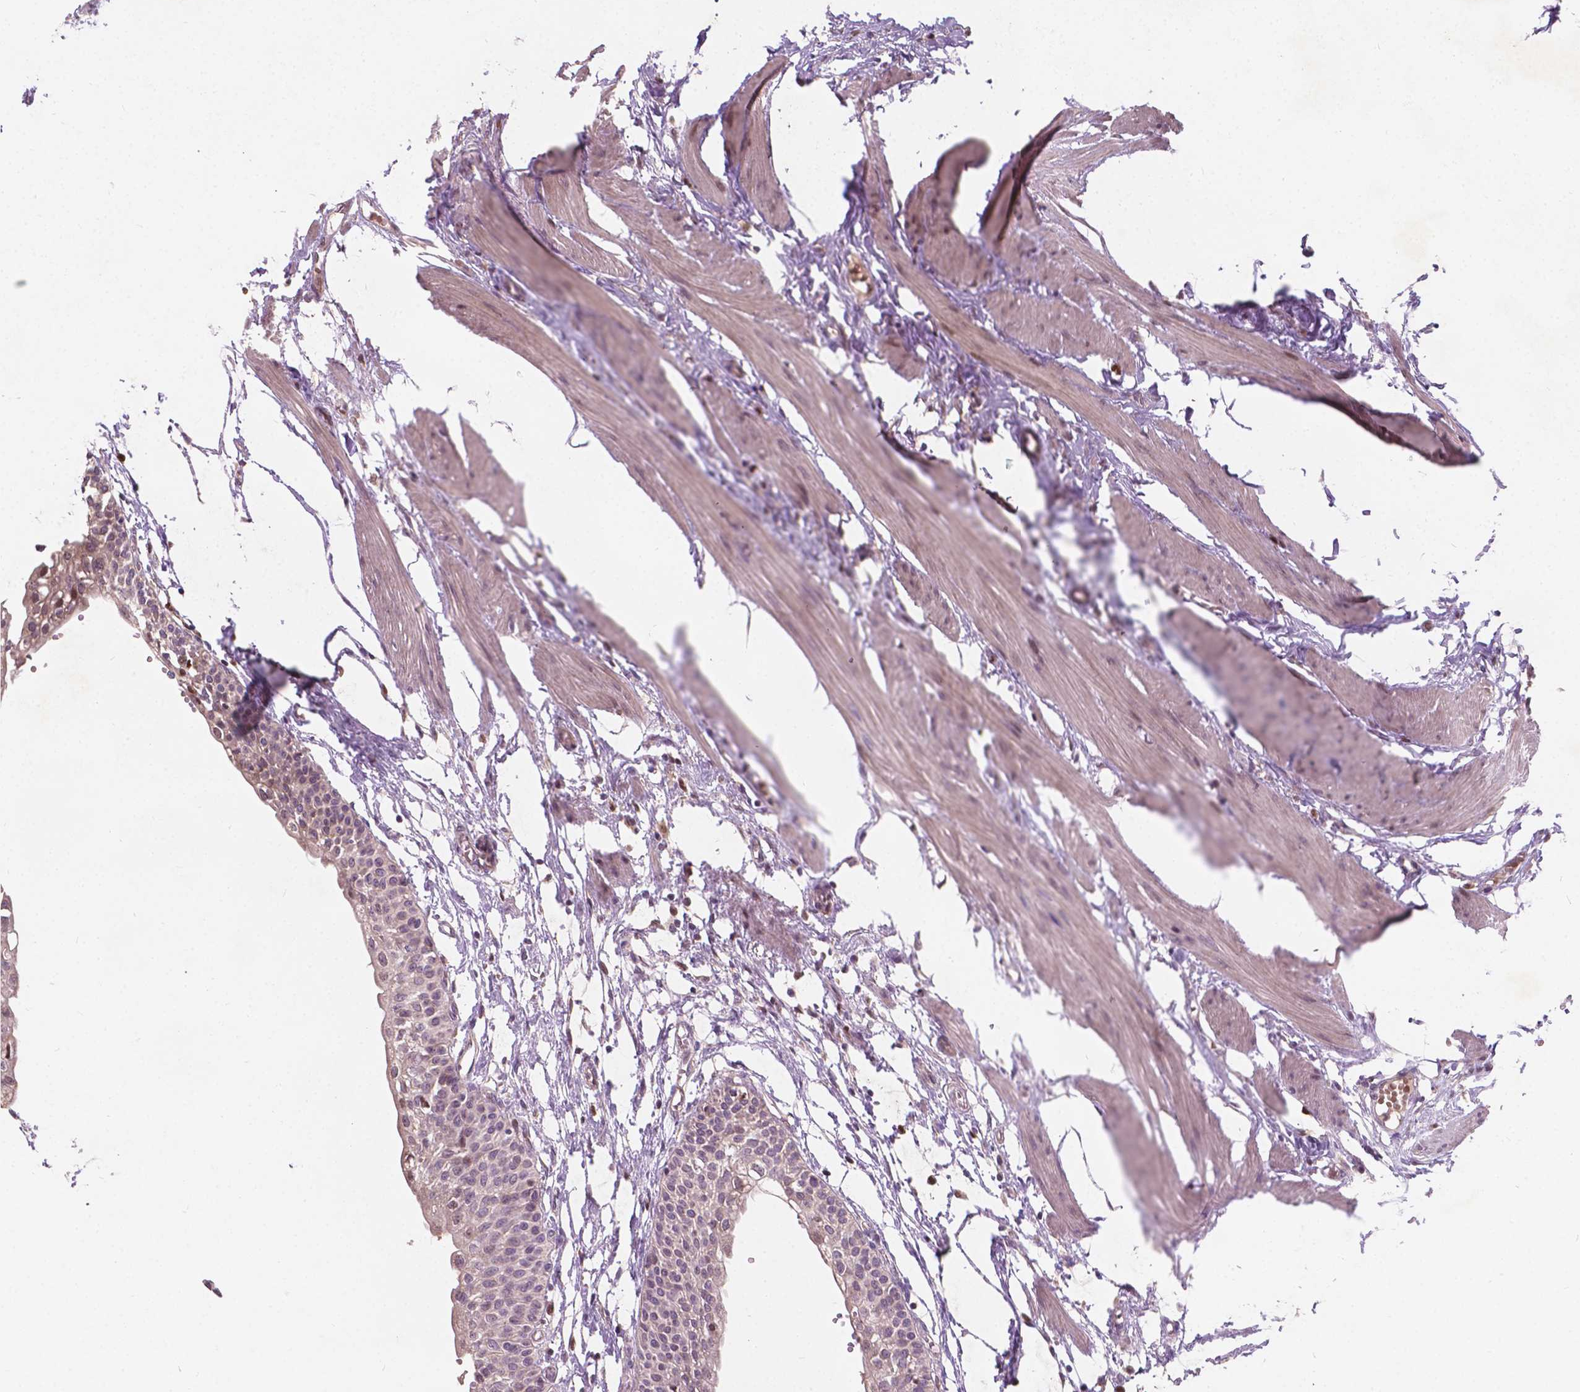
{"staining": {"intensity": "weak", "quantity": "<25%", "location": "nuclear"}, "tissue": "urinary bladder", "cell_type": "Urothelial cells", "image_type": "normal", "snomed": [{"axis": "morphology", "description": "Normal tissue, NOS"}, {"axis": "topography", "description": "Urinary bladder"}, {"axis": "topography", "description": "Peripheral nerve tissue"}], "caption": "High power microscopy micrograph of an immunohistochemistry (IHC) histopathology image of normal urinary bladder, revealing no significant positivity in urothelial cells.", "gene": "DUSP16", "patient": {"sex": "male", "age": 55}}